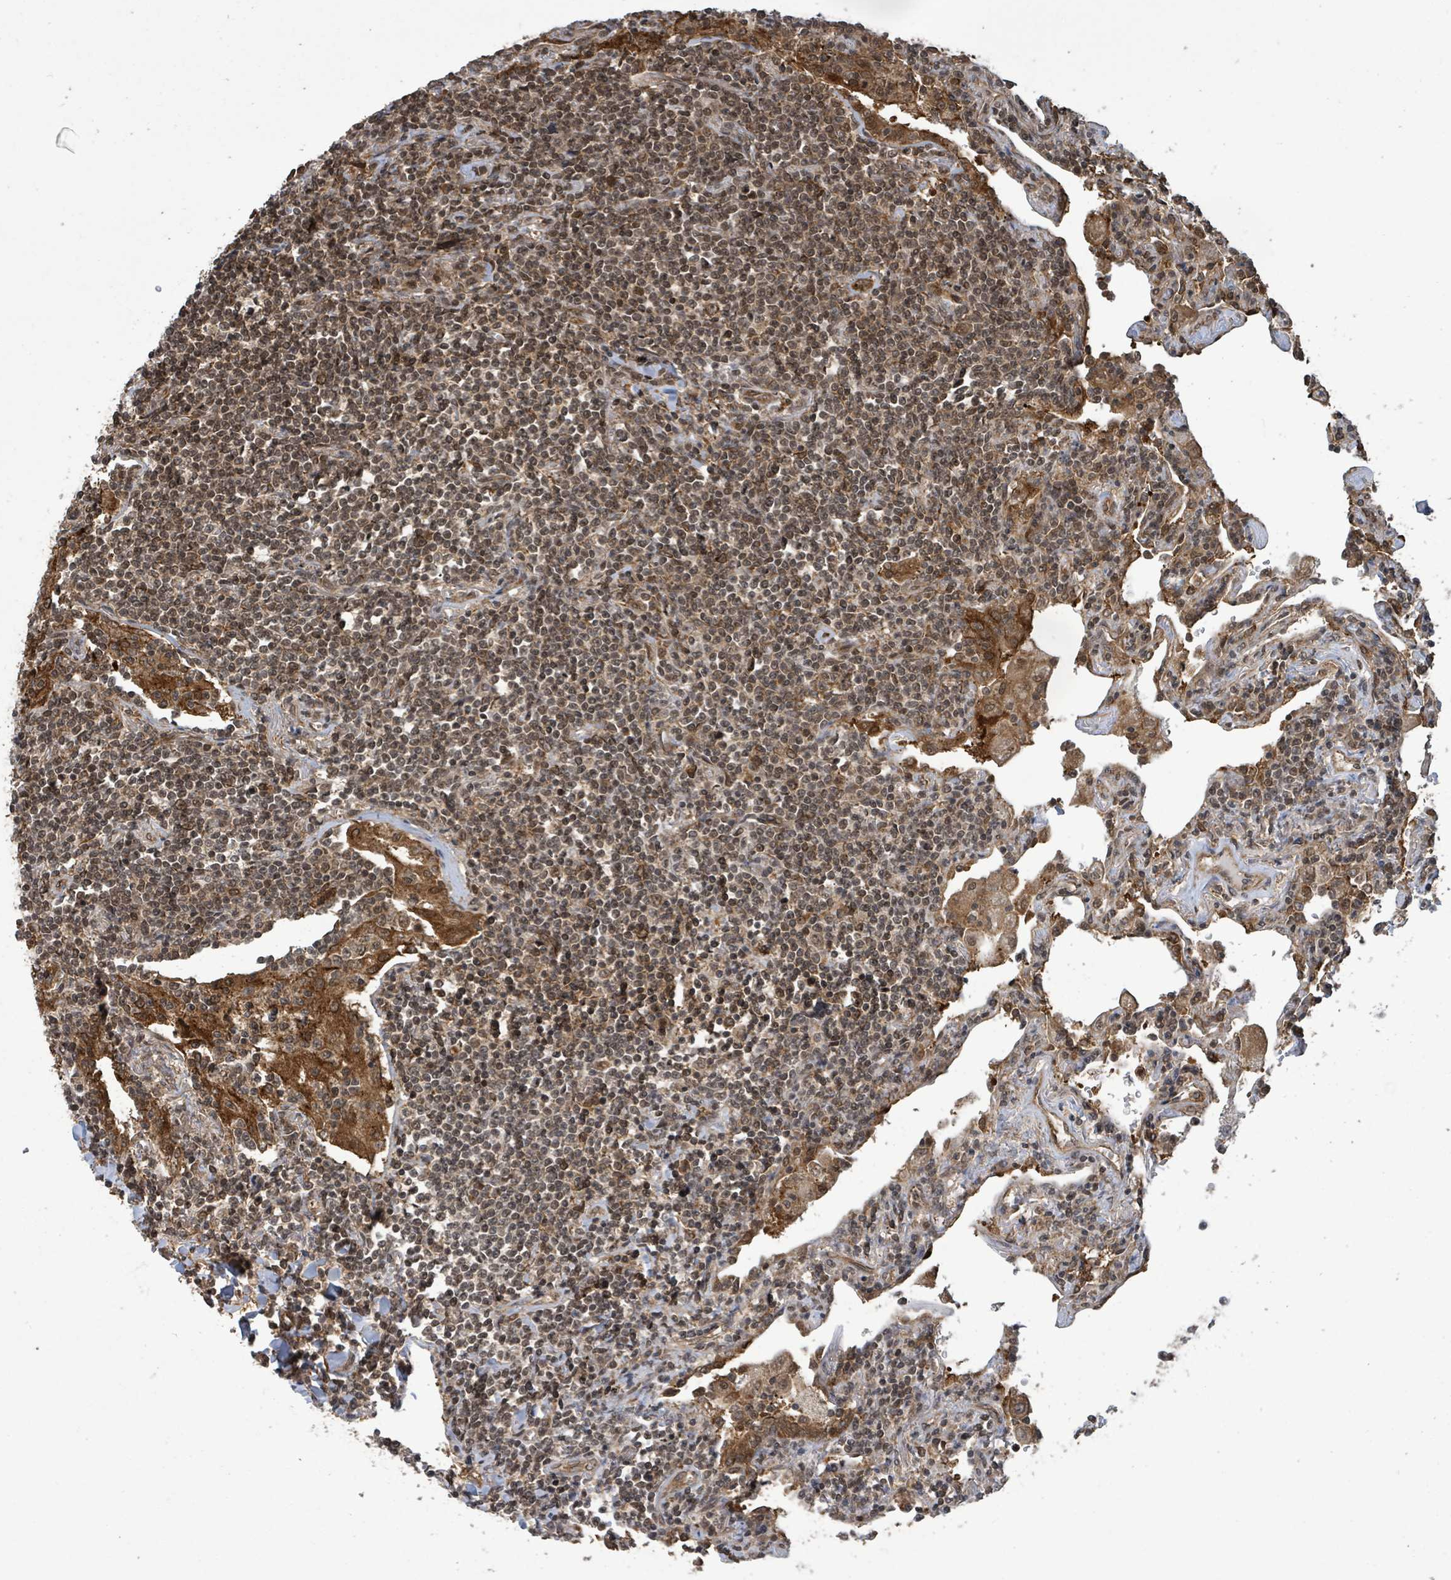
{"staining": {"intensity": "weak", "quantity": ">75%", "location": "nuclear"}, "tissue": "lymphoma", "cell_type": "Tumor cells", "image_type": "cancer", "snomed": [{"axis": "morphology", "description": "Malignant lymphoma, non-Hodgkin's type, Low grade"}, {"axis": "topography", "description": "Lung"}], "caption": "Immunohistochemical staining of human low-grade malignant lymphoma, non-Hodgkin's type reveals low levels of weak nuclear positivity in about >75% of tumor cells.", "gene": "KLC1", "patient": {"sex": "female", "age": 71}}